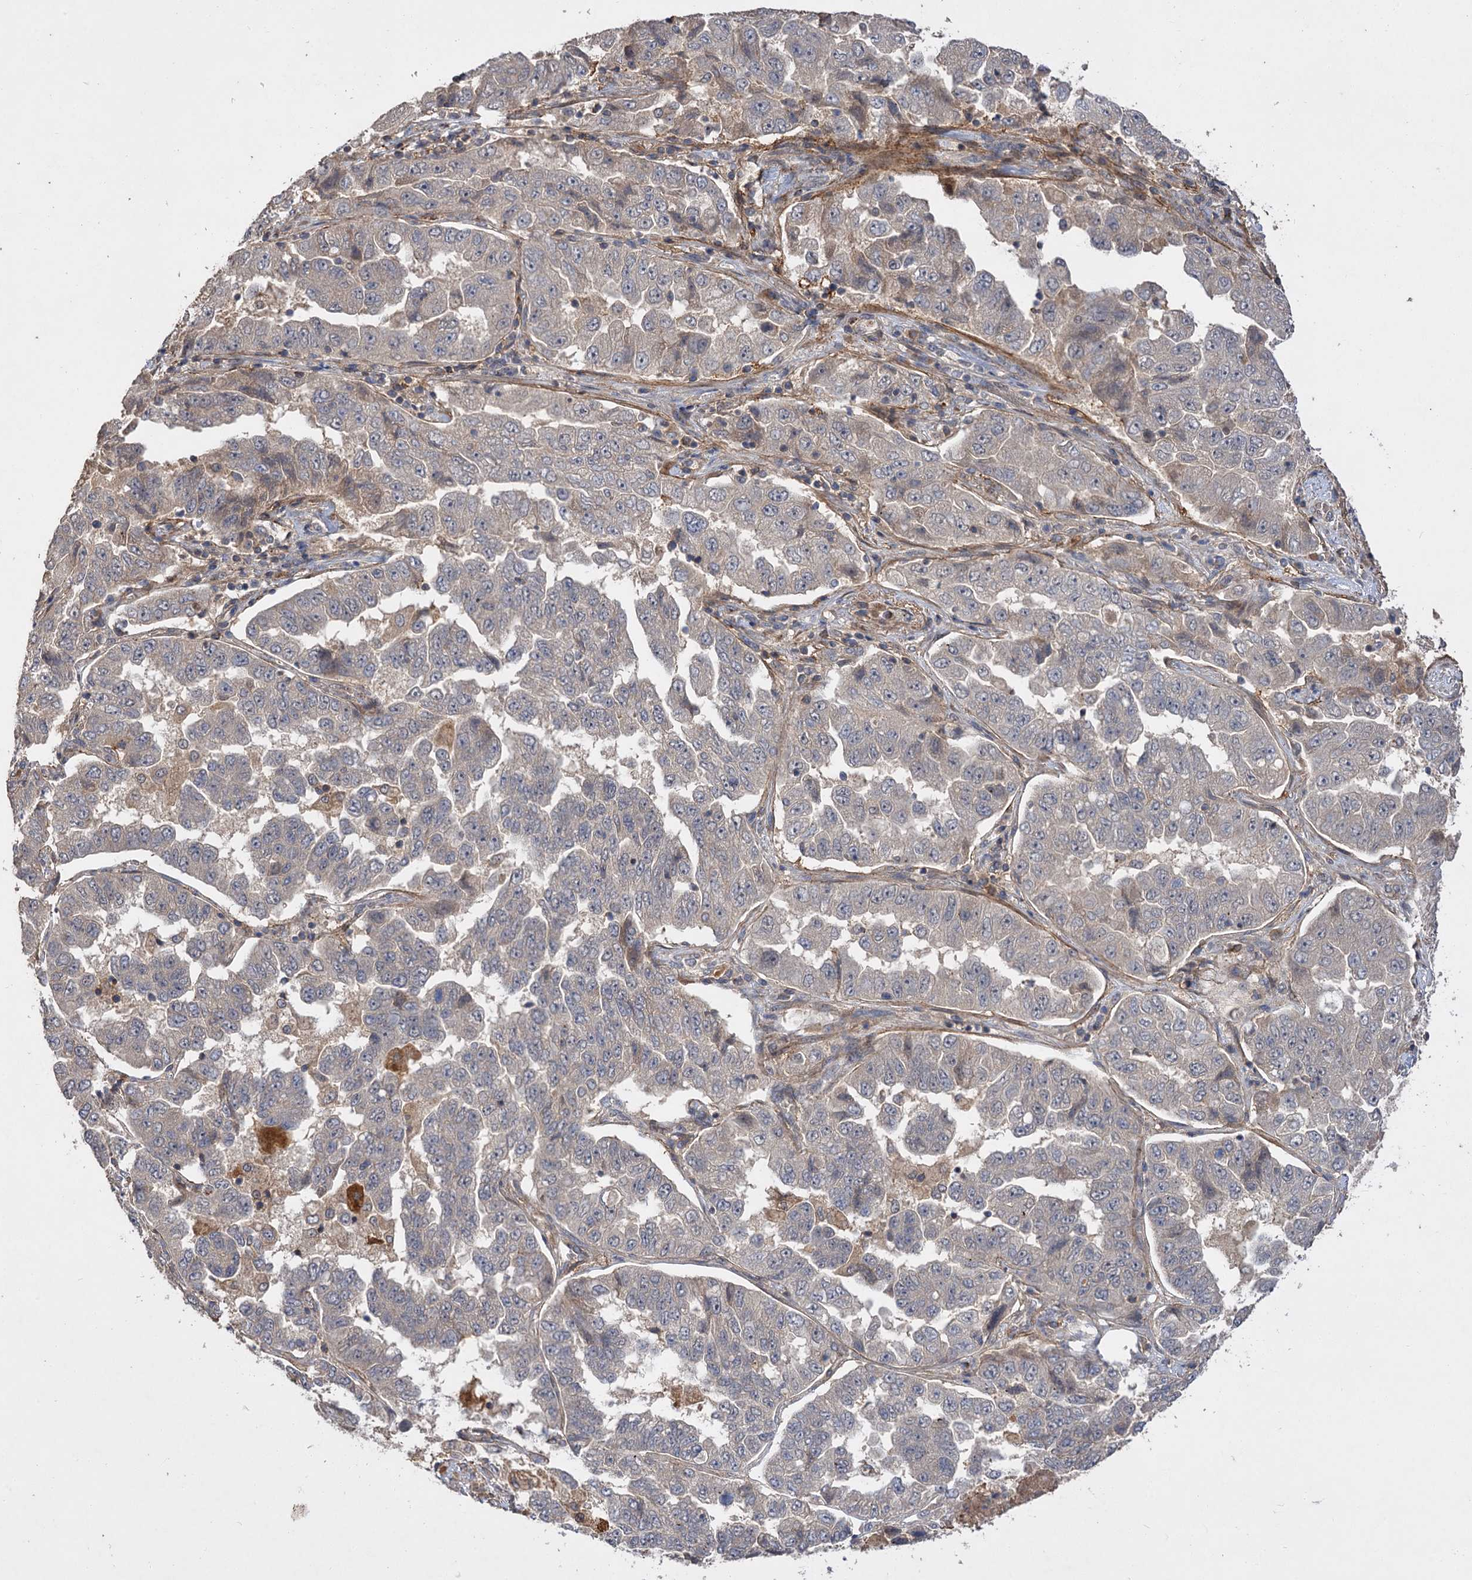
{"staining": {"intensity": "negative", "quantity": "none", "location": "none"}, "tissue": "lung cancer", "cell_type": "Tumor cells", "image_type": "cancer", "snomed": [{"axis": "morphology", "description": "Adenocarcinoma, NOS"}, {"axis": "topography", "description": "Lung"}], "caption": "Immunohistochemistry of human lung cancer shows no expression in tumor cells.", "gene": "FBXW8", "patient": {"sex": "female", "age": 51}}